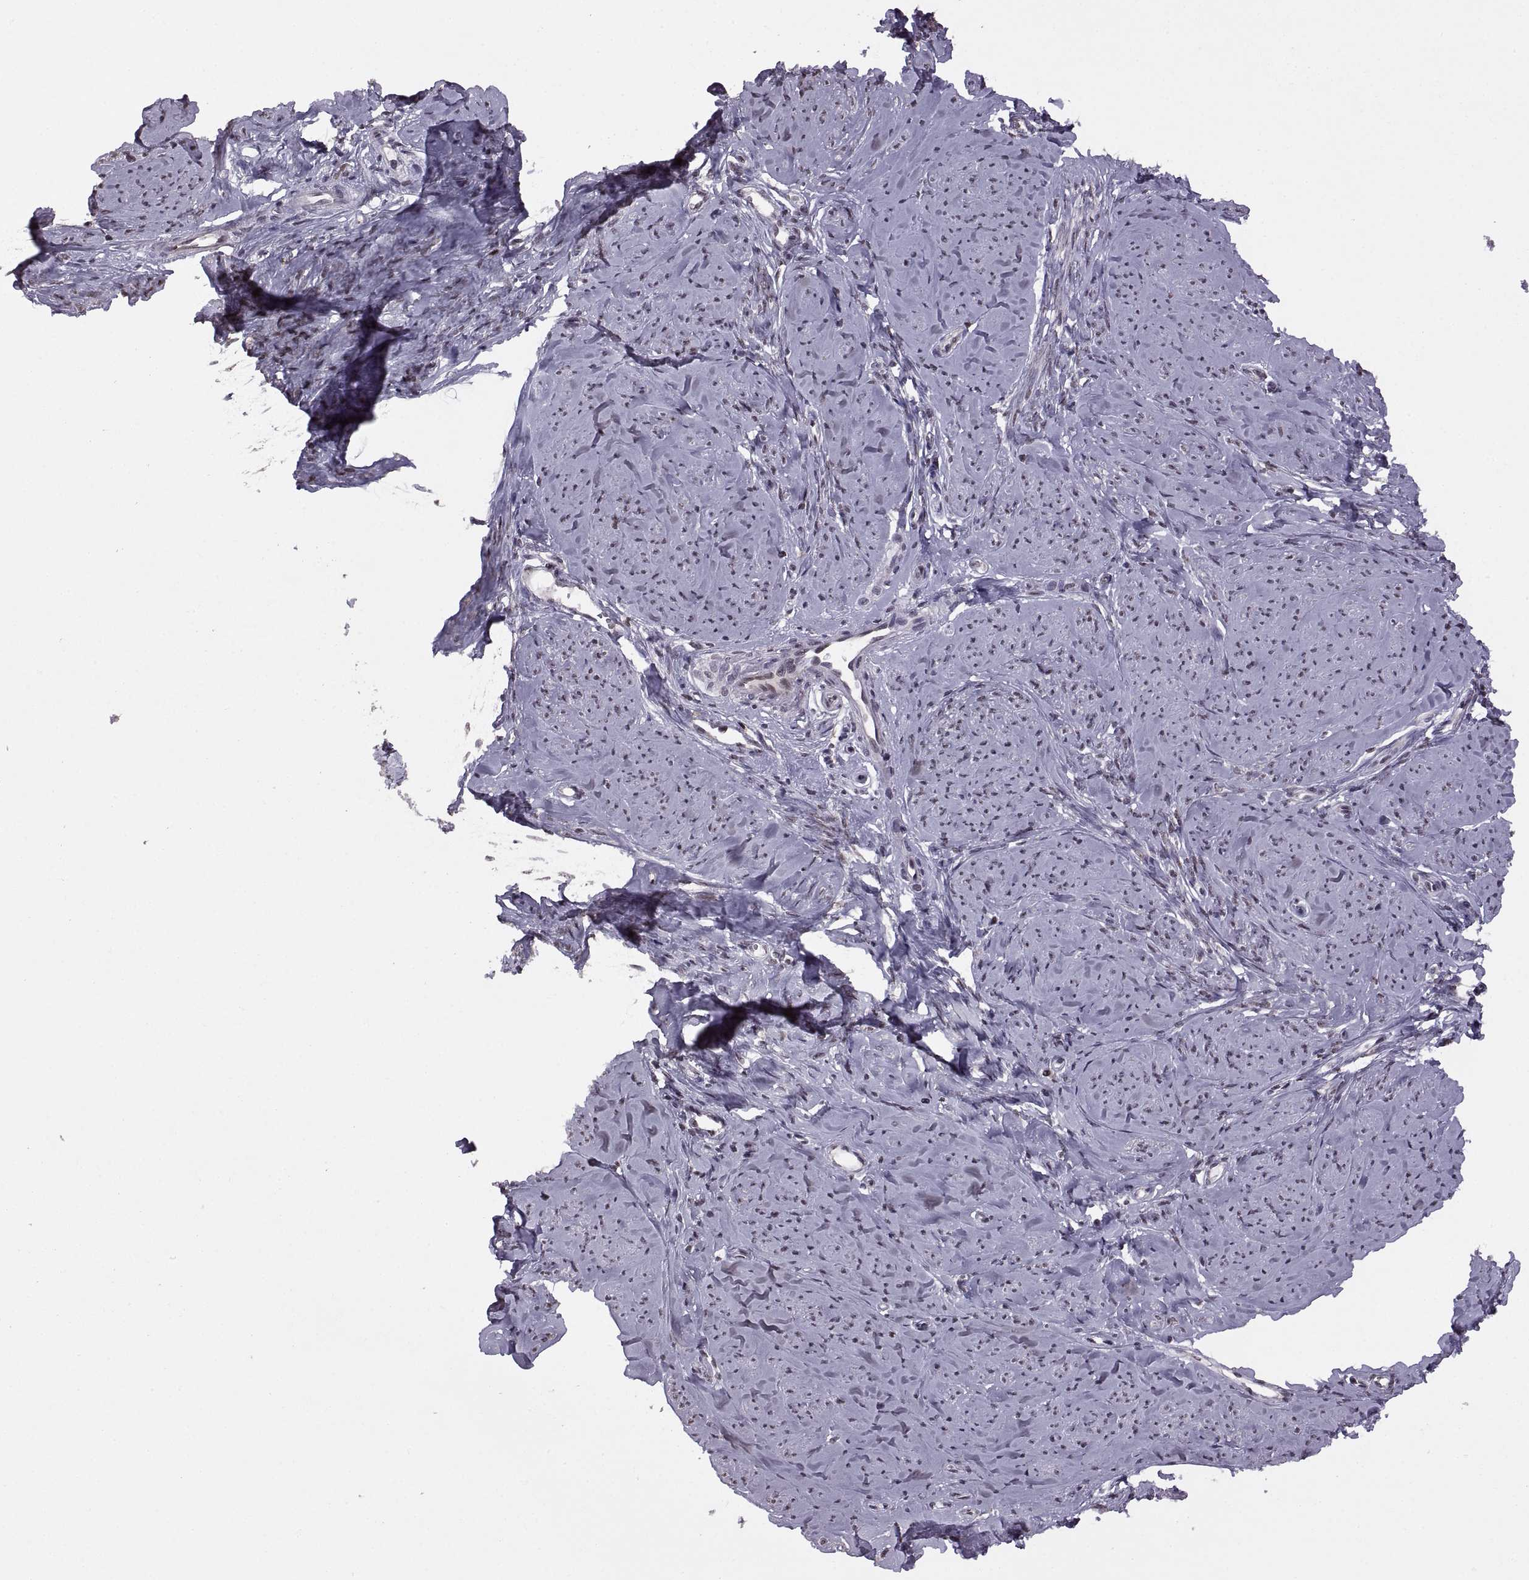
{"staining": {"intensity": "moderate", "quantity": "<25%", "location": "nuclear"}, "tissue": "smooth muscle", "cell_type": "Smooth muscle cells", "image_type": "normal", "snomed": [{"axis": "morphology", "description": "Normal tissue, NOS"}, {"axis": "topography", "description": "Smooth muscle"}], "caption": "Immunohistochemical staining of benign human smooth muscle displays low levels of moderate nuclear positivity in approximately <25% of smooth muscle cells.", "gene": "INTS3", "patient": {"sex": "female", "age": 48}}